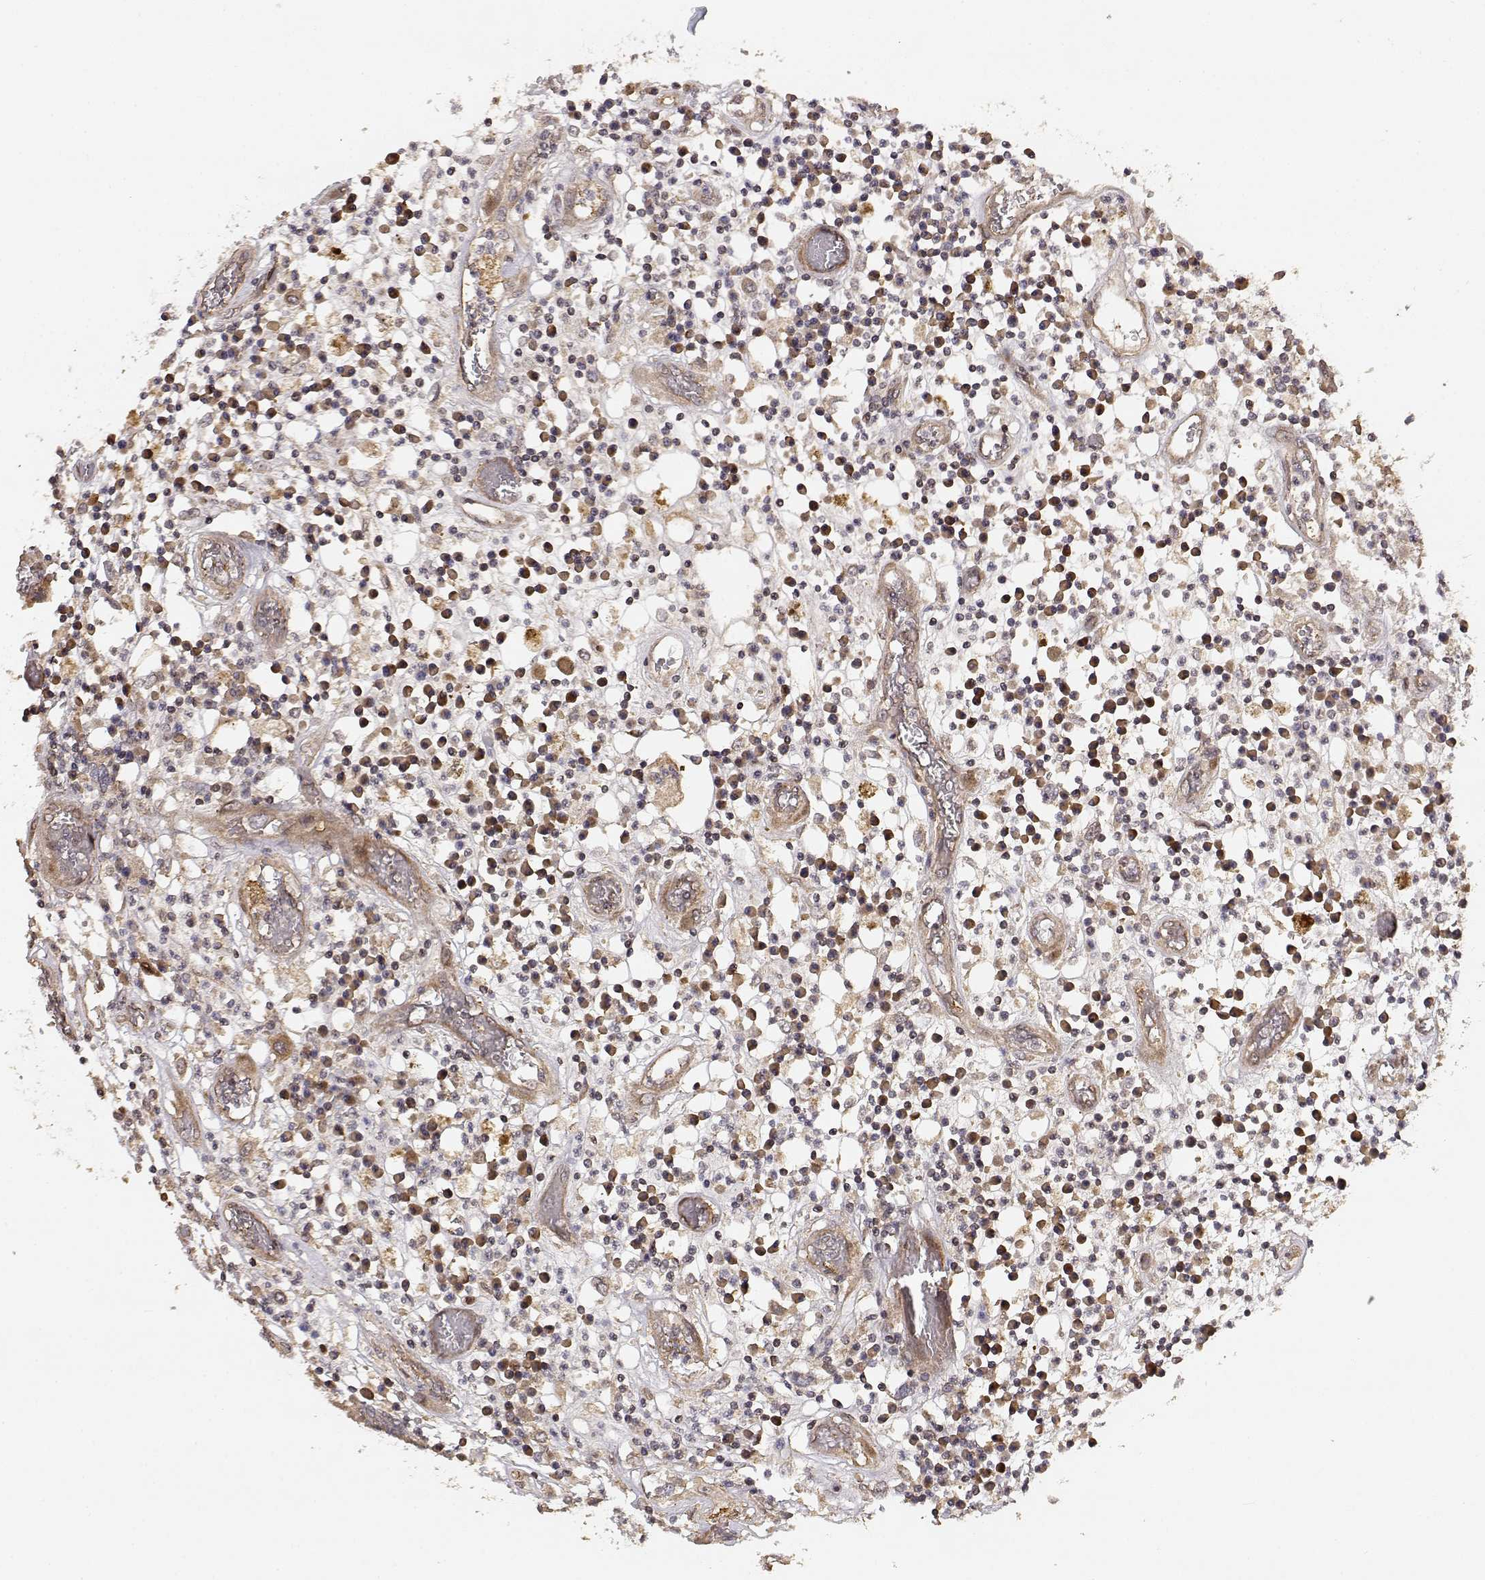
{"staining": {"intensity": "weak", "quantity": ">75%", "location": "cytoplasmic/membranous"}, "tissue": "colorectal cancer", "cell_type": "Tumor cells", "image_type": "cancer", "snomed": [{"axis": "morphology", "description": "Adenocarcinoma, NOS"}, {"axis": "topography", "description": "Rectum"}], "caption": "Brown immunohistochemical staining in human colorectal cancer demonstrates weak cytoplasmic/membranous expression in about >75% of tumor cells. (Stains: DAB in brown, nuclei in blue, Microscopy: brightfield microscopy at high magnification).", "gene": "PICK1", "patient": {"sex": "male", "age": 54}}